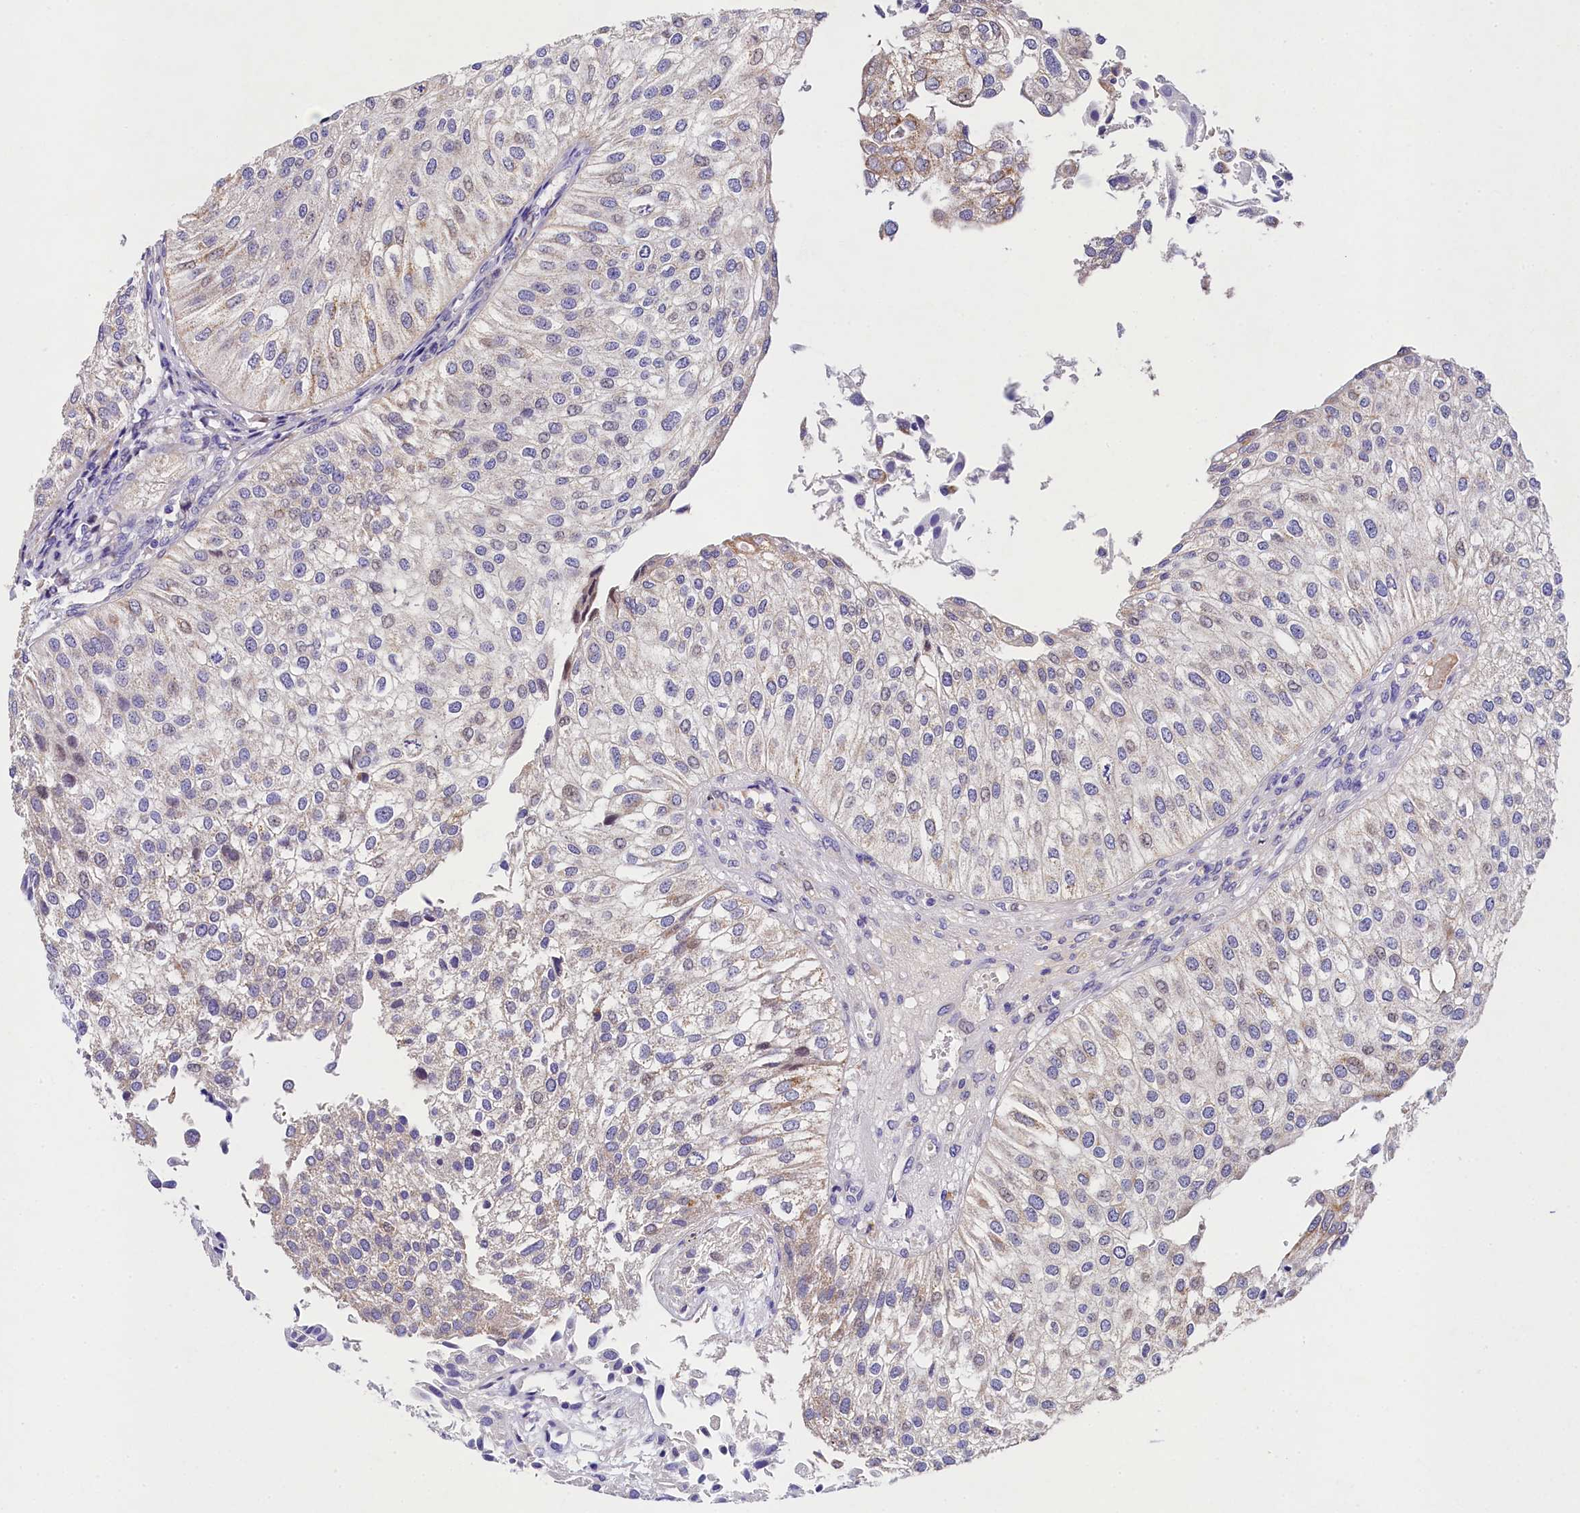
{"staining": {"intensity": "weak", "quantity": "<25%", "location": "cytoplasmic/membranous"}, "tissue": "urothelial cancer", "cell_type": "Tumor cells", "image_type": "cancer", "snomed": [{"axis": "morphology", "description": "Urothelial carcinoma, Low grade"}, {"axis": "topography", "description": "Urinary bladder"}], "caption": "The image reveals no staining of tumor cells in urothelial carcinoma (low-grade).", "gene": "FXYD6", "patient": {"sex": "female", "age": 89}}